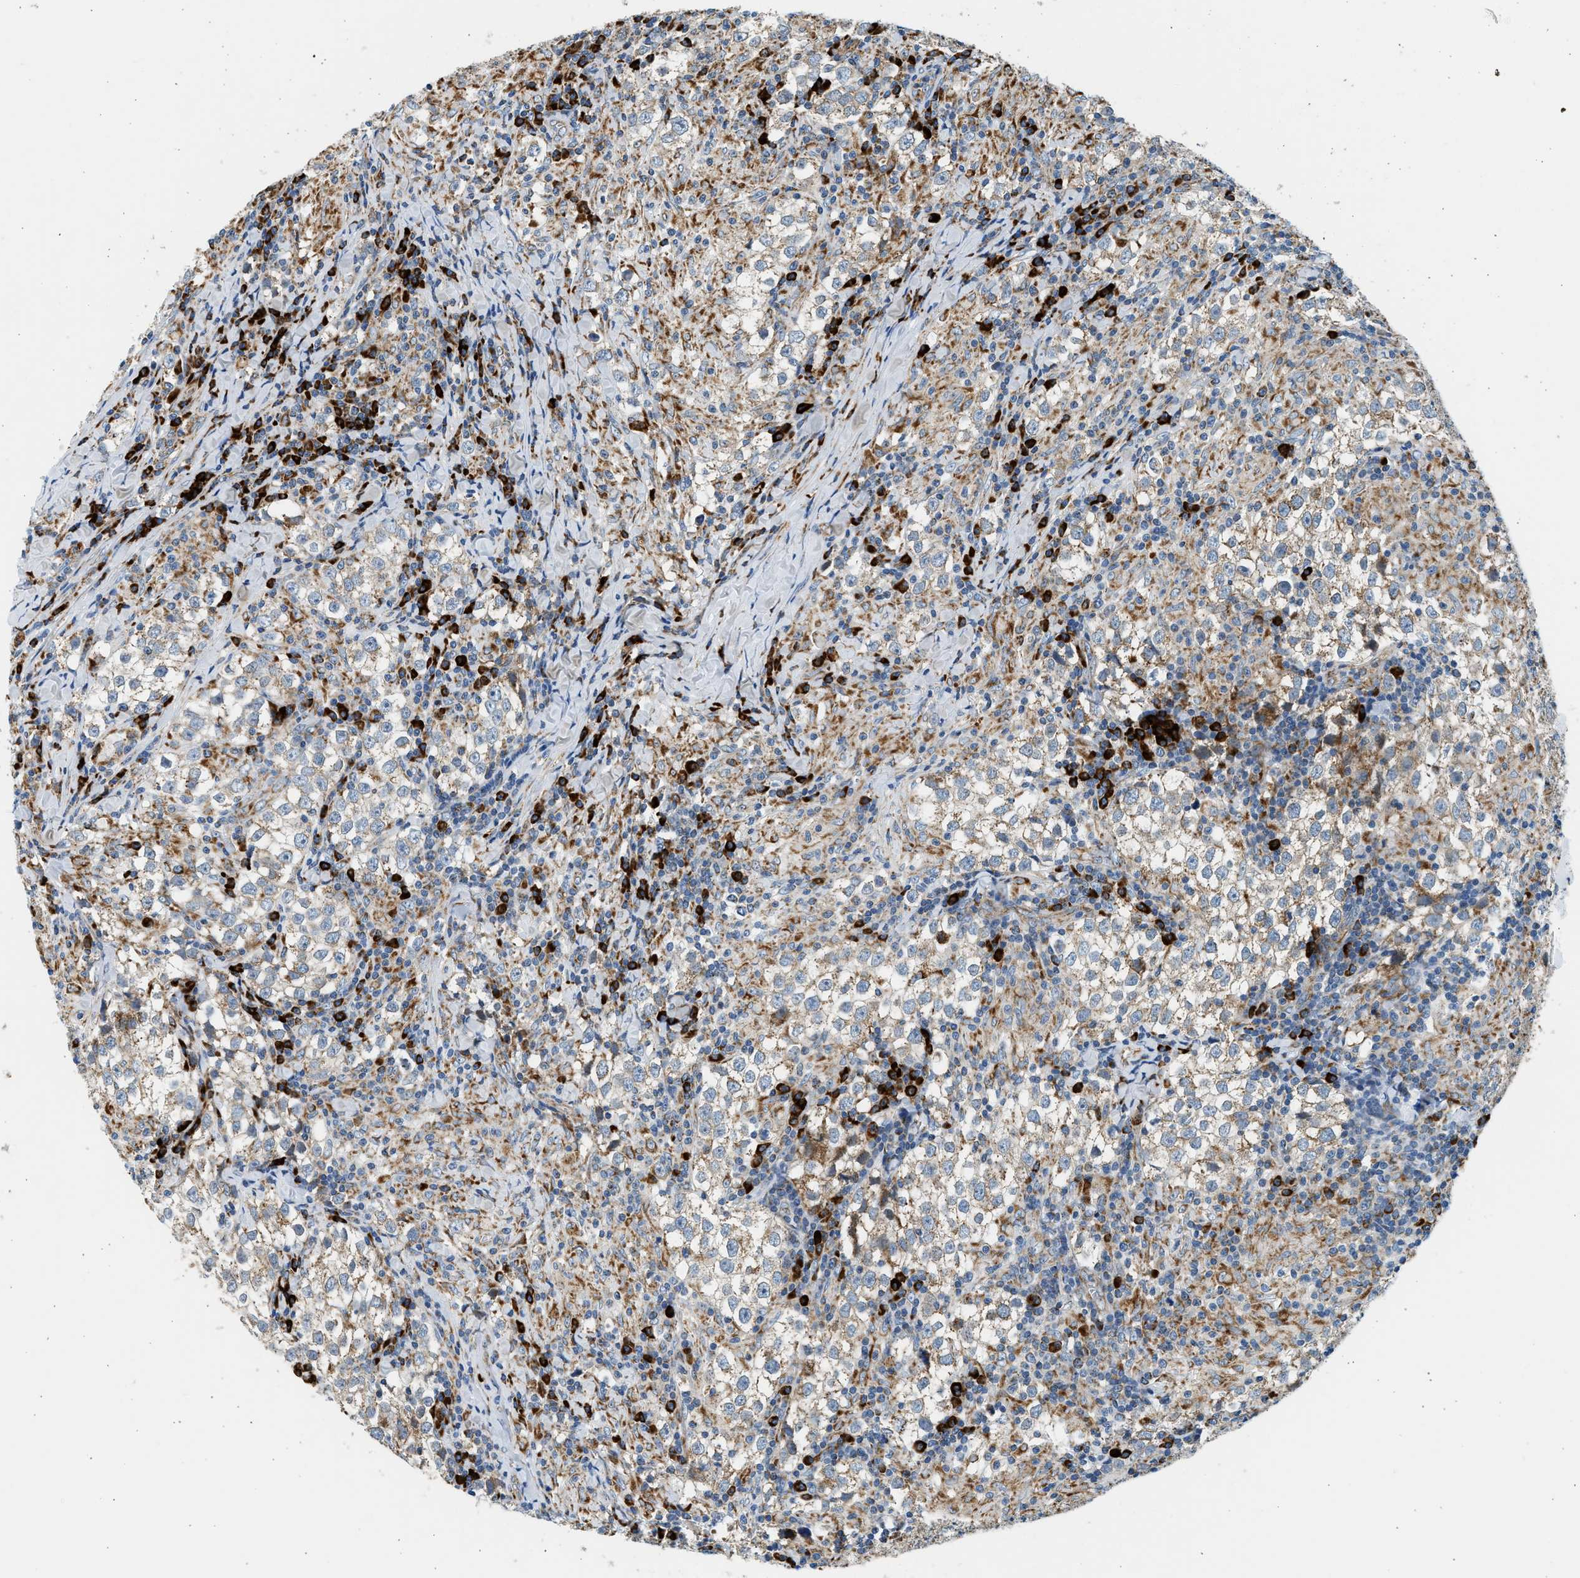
{"staining": {"intensity": "moderate", "quantity": "25%-75%", "location": "cytoplasmic/membranous"}, "tissue": "testis cancer", "cell_type": "Tumor cells", "image_type": "cancer", "snomed": [{"axis": "morphology", "description": "Seminoma, NOS"}, {"axis": "morphology", "description": "Carcinoma, Embryonal, NOS"}, {"axis": "topography", "description": "Testis"}], "caption": "Protein expression analysis of human embryonal carcinoma (testis) reveals moderate cytoplasmic/membranous staining in approximately 25%-75% of tumor cells.", "gene": "KCNMB3", "patient": {"sex": "male", "age": 36}}